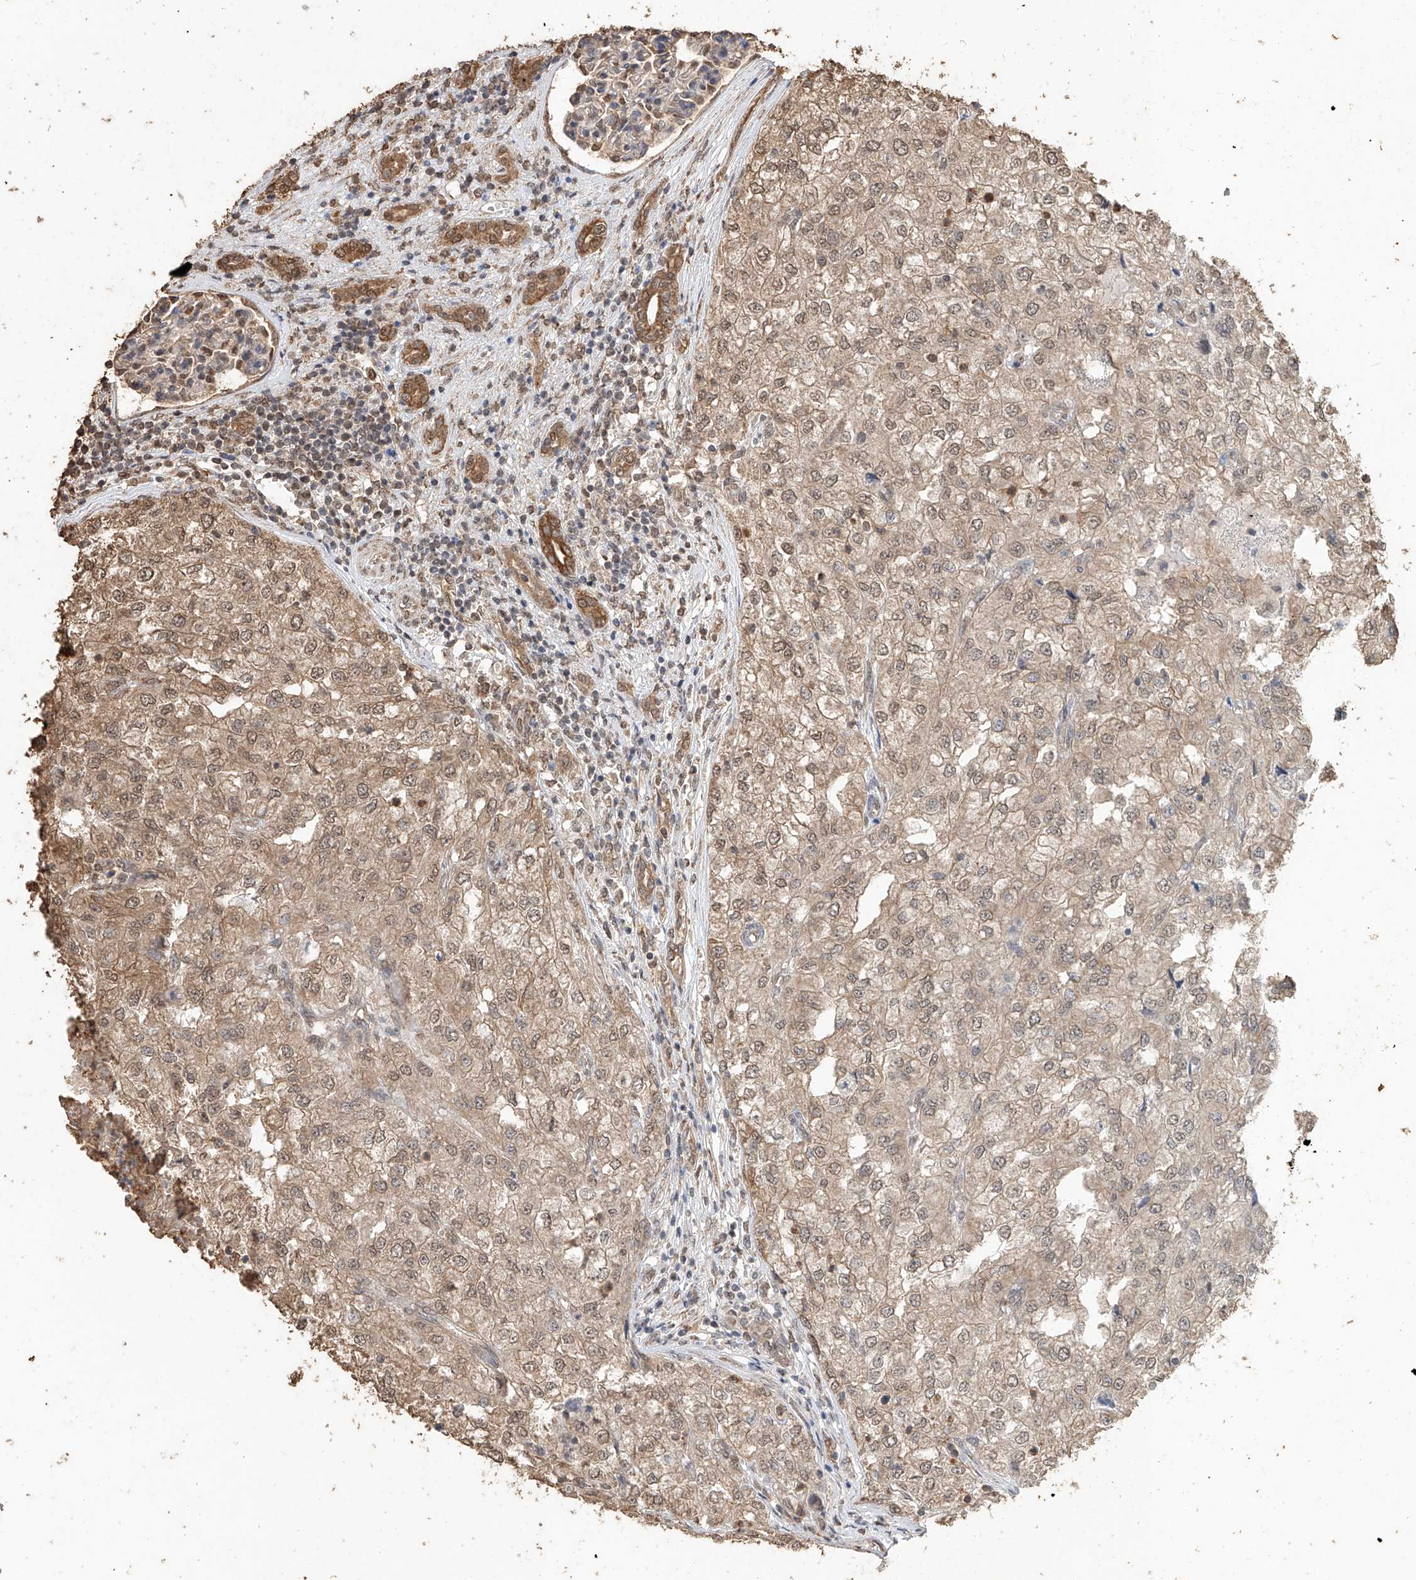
{"staining": {"intensity": "moderate", "quantity": ">75%", "location": "cytoplasmic/membranous,nuclear"}, "tissue": "renal cancer", "cell_type": "Tumor cells", "image_type": "cancer", "snomed": [{"axis": "morphology", "description": "Adenocarcinoma, NOS"}, {"axis": "topography", "description": "Kidney"}], "caption": "The histopathology image displays staining of adenocarcinoma (renal), revealing moderate cytoplasmic/membranous and nuclear protein expression (brown color) within tumor cells.", "gene": "ELOVL1", "patient": {"sex": "female", "age": 54}}